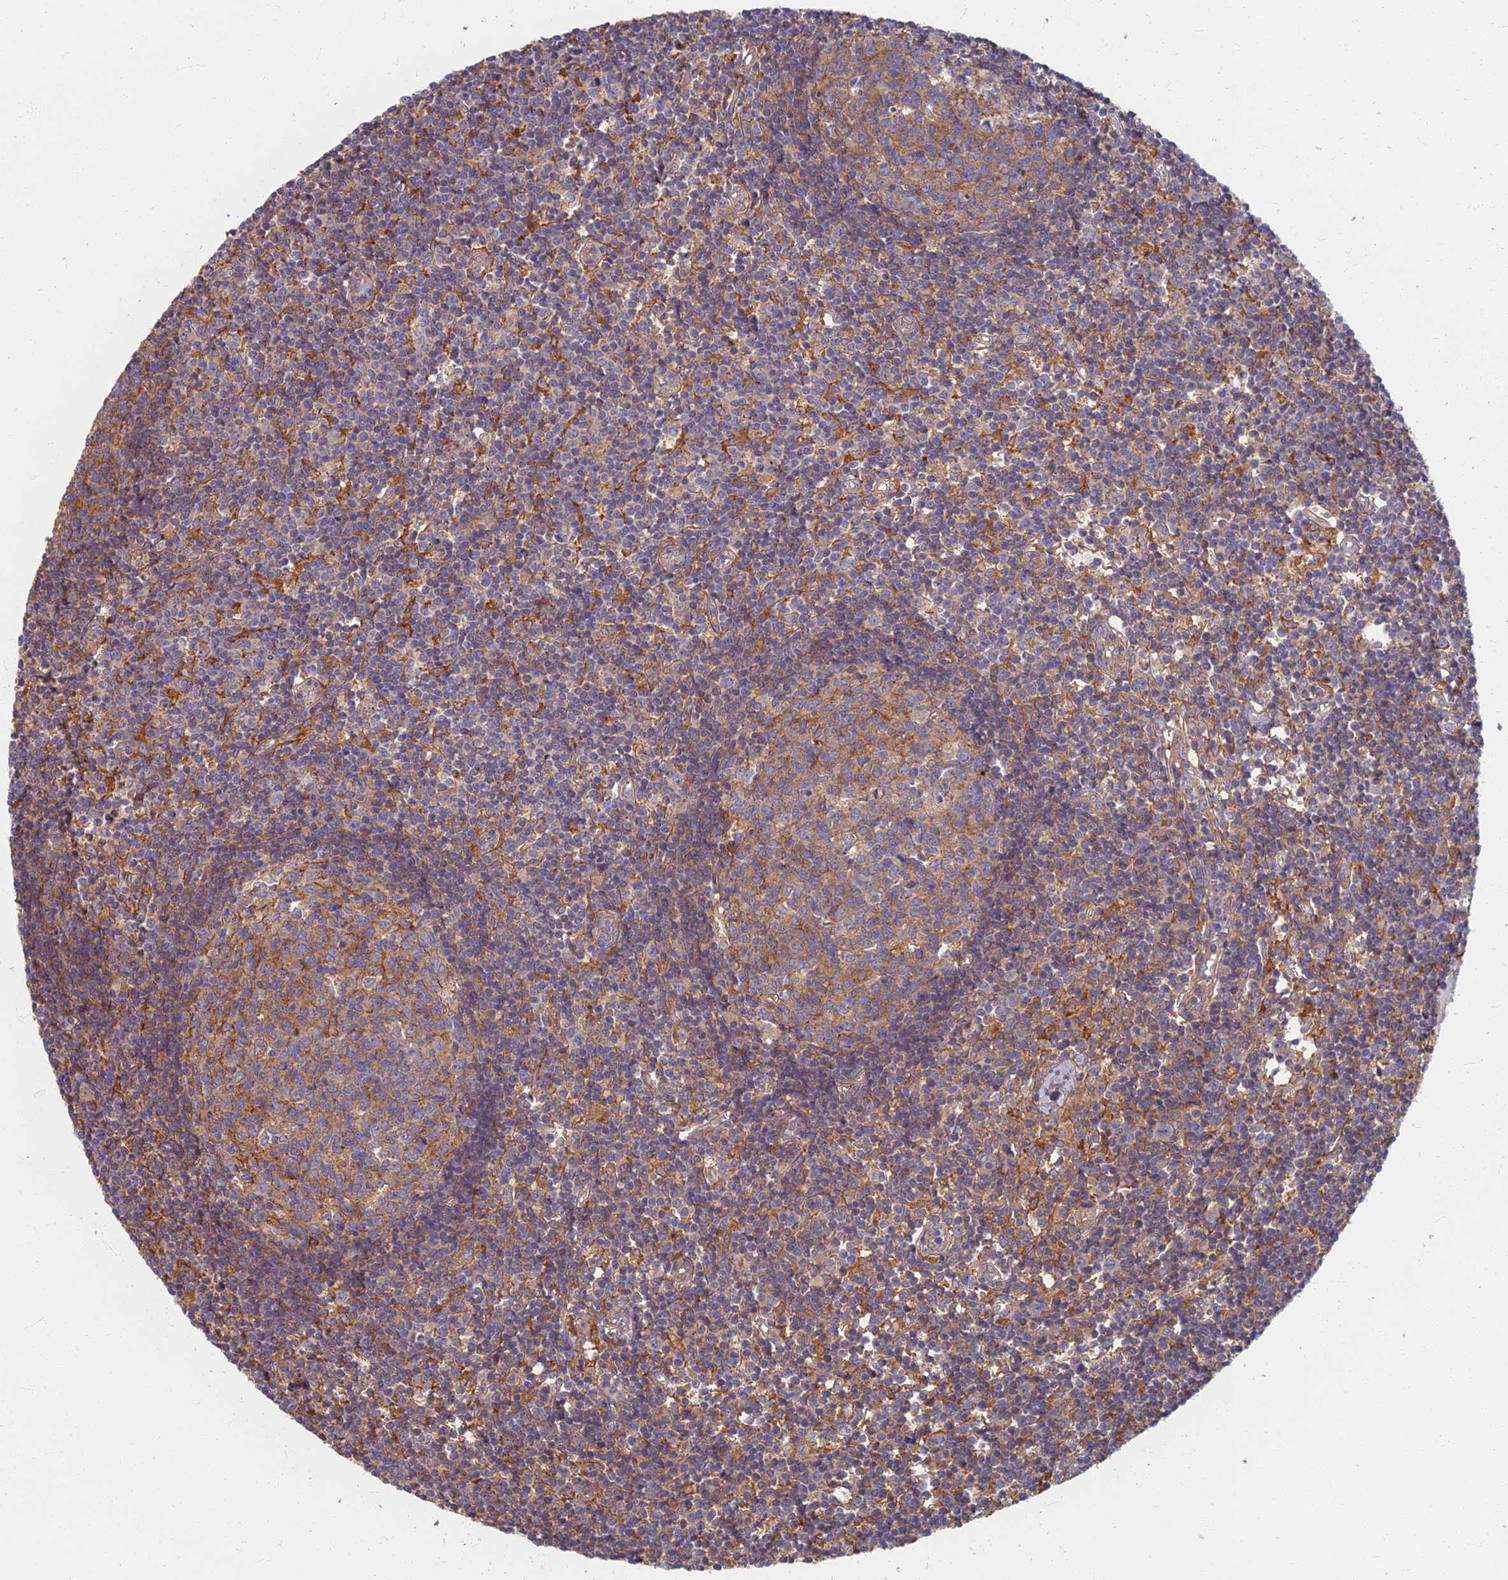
{"staining": {"intensity": "moderate", "quantity": "25%-75%", "location": "cytoplasmic/membranous"}, "tissue": "lymph node", "cell_type": "Germinal center cells", "image_type": "normal", "snomed": [{"axis": "morphology", "description": "Normal tissue, NOS"}, {"axis": "topography", "description": "Lymph node"}], "caption": "Protein analysis of normal lymph node demonstrates moderate cytoplasmic/membranous positivity in approximately 25%-75% of germinal center cells.", "gene": "RBSN", "patient": {"sex": "female", "age": 55}}